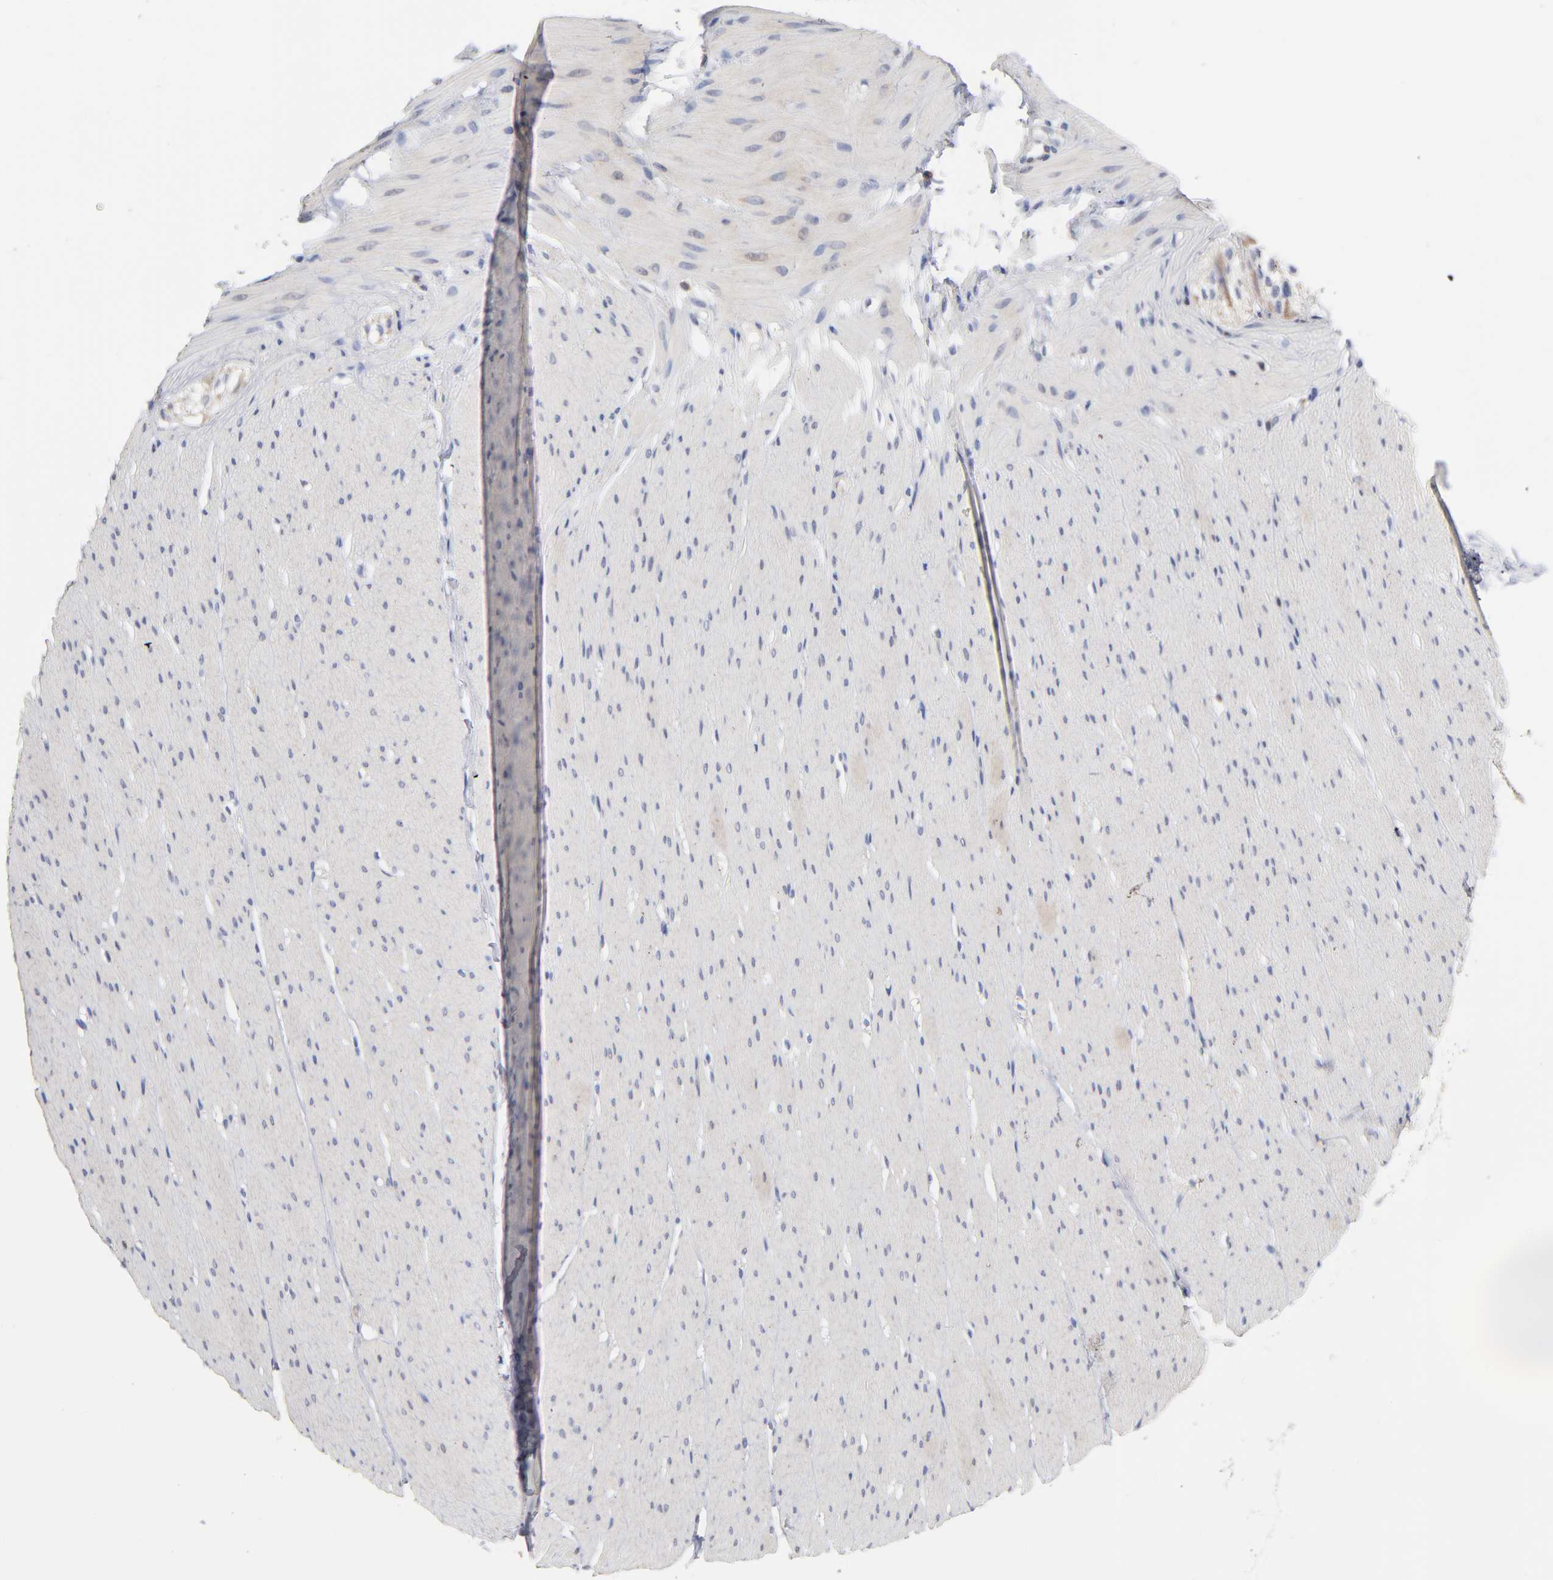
{"staining": {"intensity": "weak", "quantity": "25%-75%", "location": "cytoplasmic/membranous"}, "tissue": "smooth muscle", "cell_type": "Smooth muscle cells", "image_type": "normal", "snomed": [{"axis": "morphology", "description": "Normal tissue, NOS"}, {"axis": "topography", "description": "Smooth muscle"}, {"axis": "topography", "description": "Colon"}], "caption": "A brown stain highlights weak cytoplasmic/membranous positivity of a protein in smooth muscle cells of normal human smooth muscle. (brown staining indicates protein expression, while blue staining denotes nuclei).", "gene": "PDLIM2", "patient": {"sex": "male", "age": 67}}